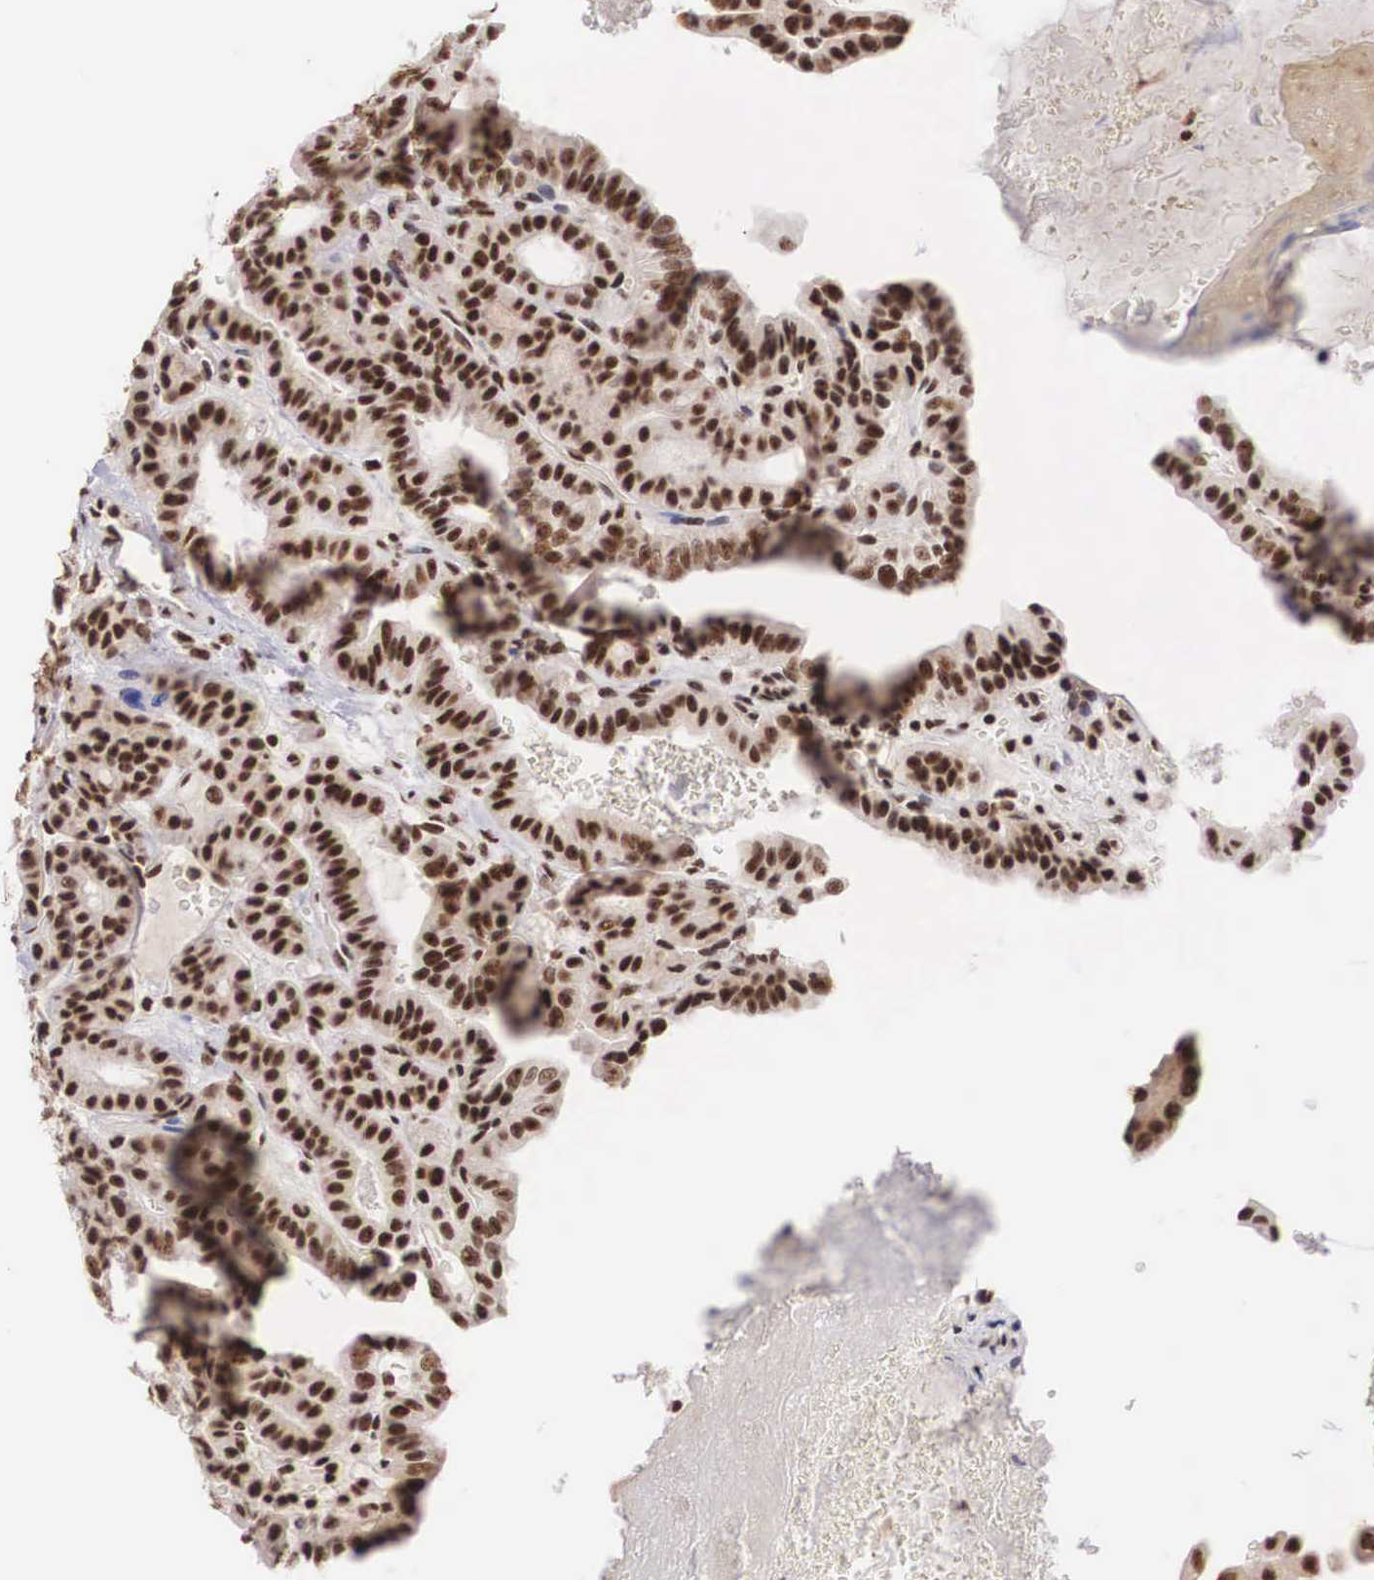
{"staining": {"intensity": "strong", "quantity": ">75%", "location": "nuclear"}, "tissue": "thyroid cancer", "cell_type": "Tumor cells", "image_type": "cancer", "snomed": [{"axis": "morphology", "description": "Papillary adenocarcinoma, NOS"}, {"axis": "topography", "description": "Thyroid gland"}], "caption": "Immunohistochemical staining of thyroid cancer (papillary adenocarcinoma) reveals high levels of strong nuclear protein positivity in about >75% of tumor cells.", "gene": "HTATSF1", "patient": {"sex": "male", "age": 87}}